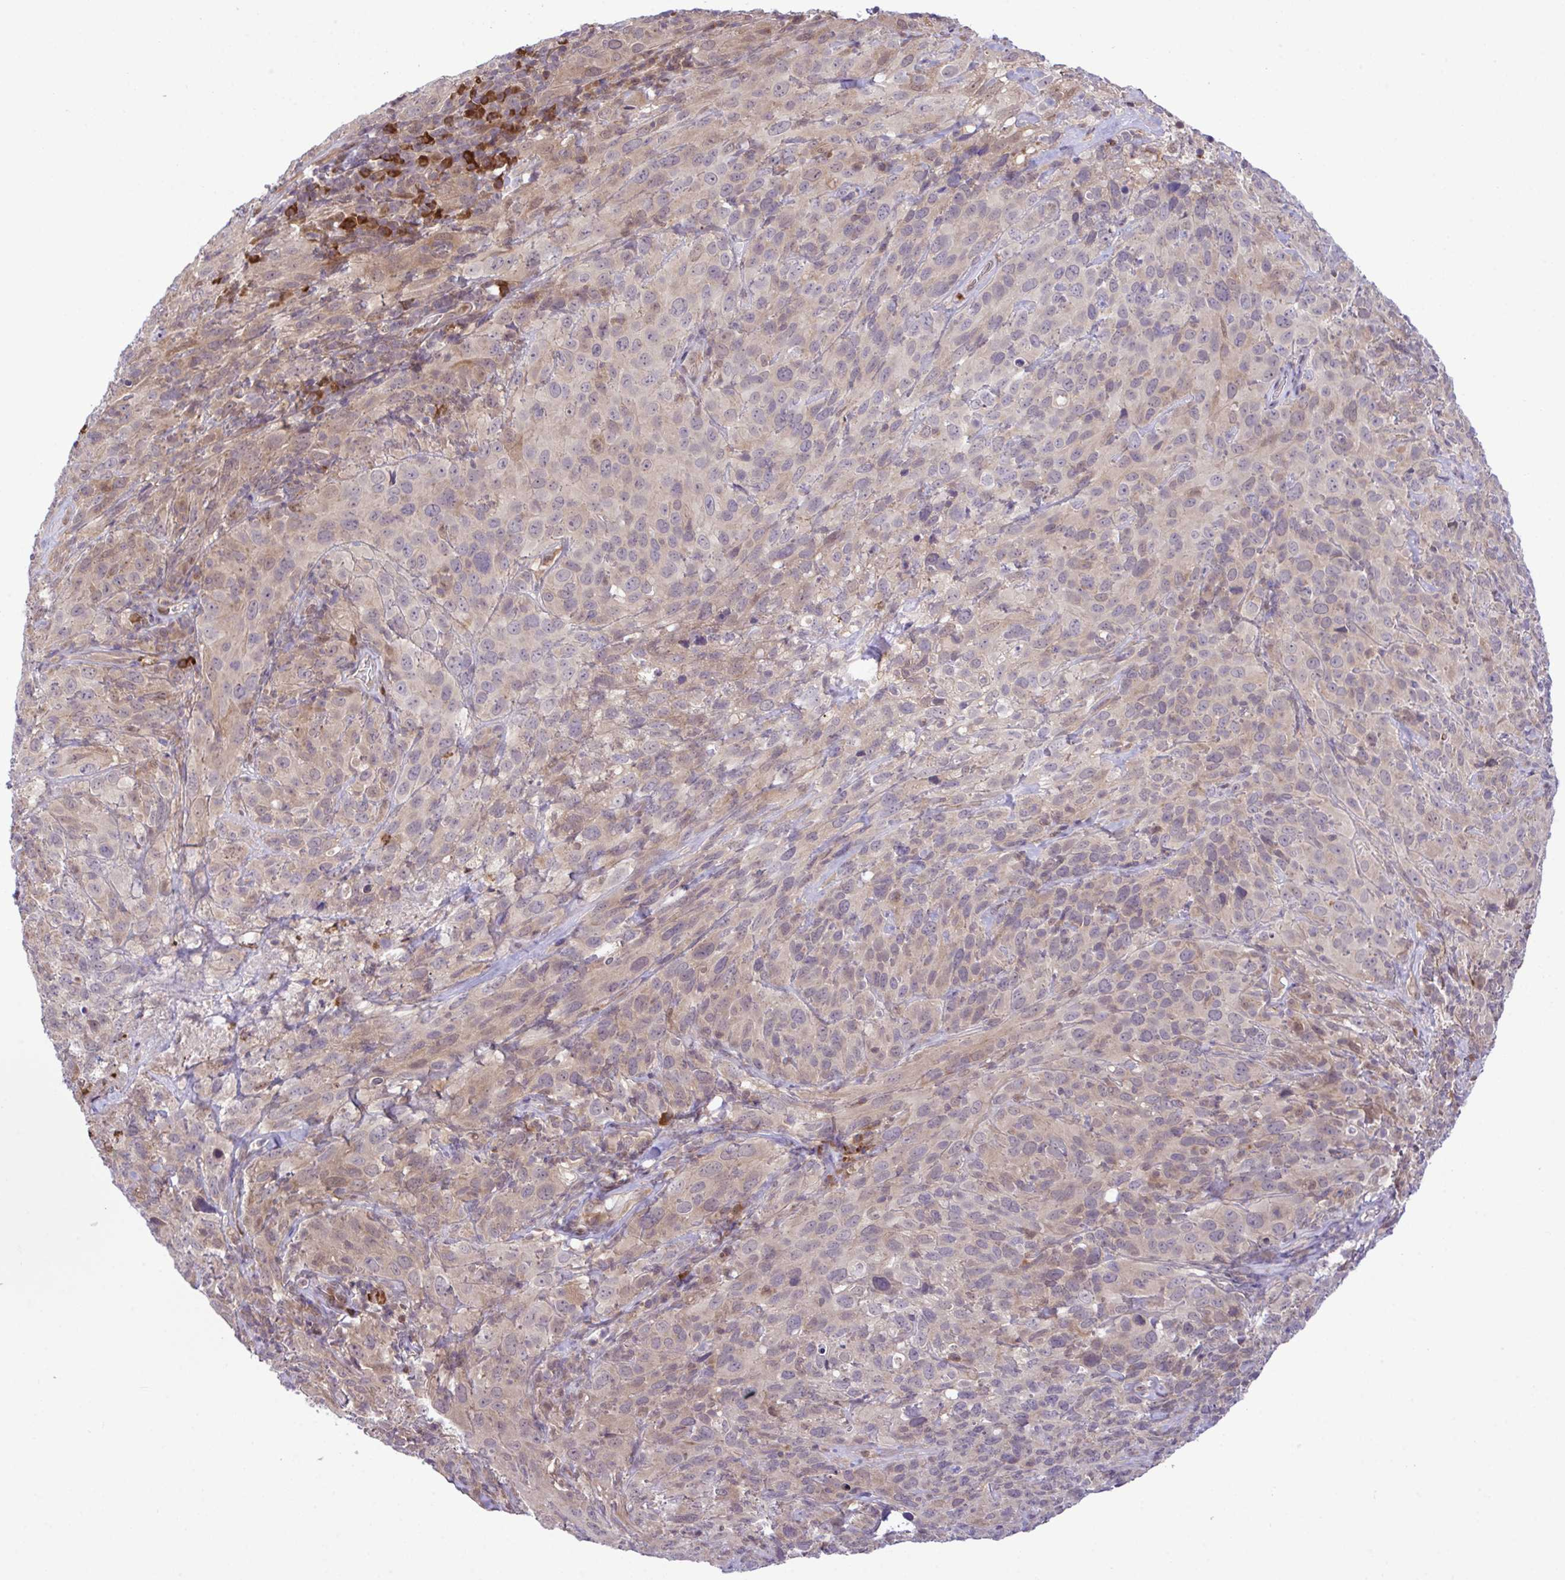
{"staining": {"intensity": "weak", "quantity": "<25%", "location": "cytoplasmic/membranous"}, "tissue": "cervical cancer", "cell_type": "Tumor cells", "image_type": "cancer", "snomed": [{"axis": "morphology", "description": "Squamous cell carcinoma, NOS"}, {"axis": "topography", "description": "Cervix"}], "caption": "High magnification brightfield microscopy of cervical cancer (squamous cell carcinoma) stained with DAB (brown) and counterstained with hematoxylin (blue): tumor cells show no significant staining.", "gene": "CMPK1", "patient": {"sex": "female", "age": 51}}